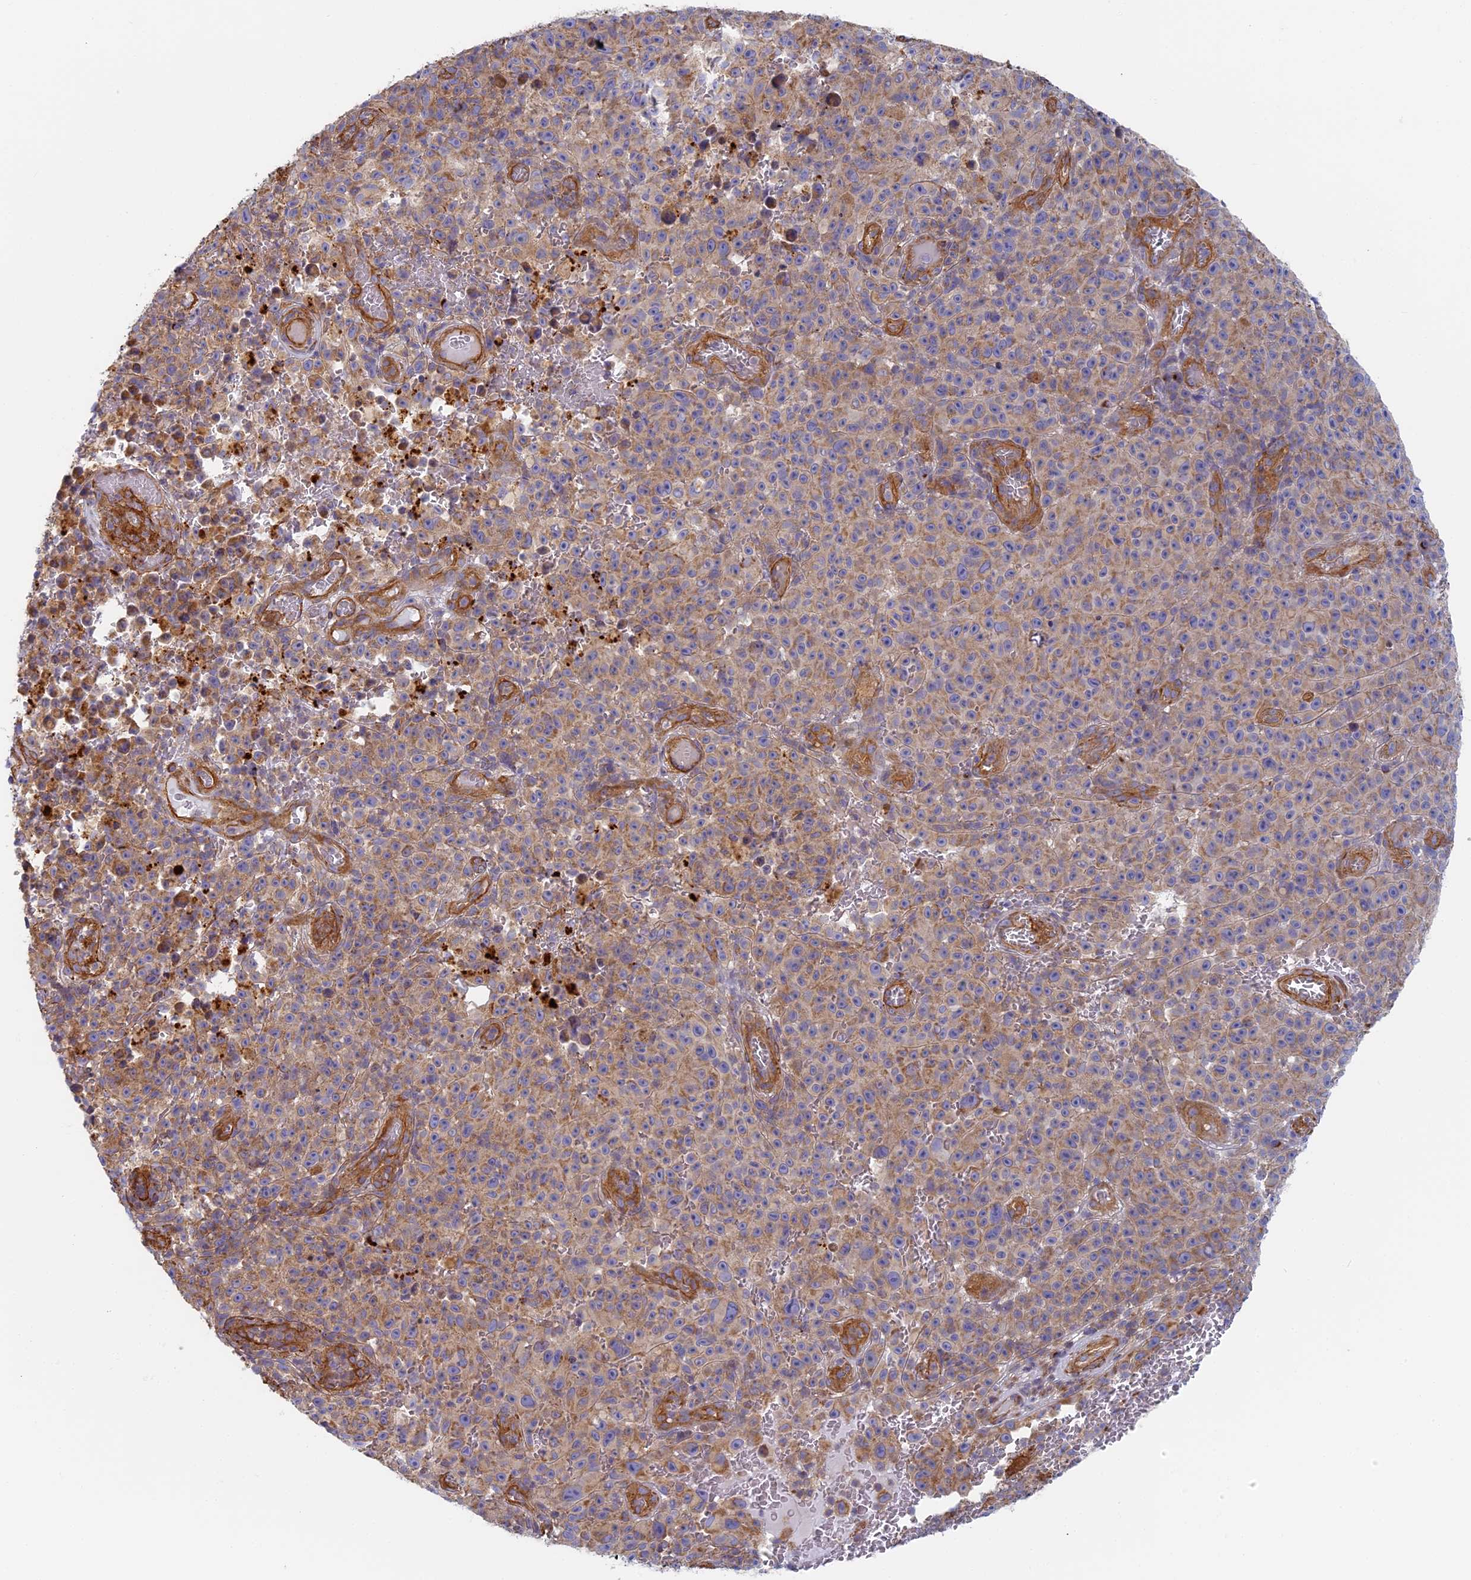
{"staining": {"intensity": "weak", "quantity": ">75%", "location": "cytoplasmic/membranous"}, "tissue": "melanoma", "cell_type": "Tumor cells", "image_type": "cancer", "snomed": [{"axis": "morphology", "description": "Malignant melanoma, NOS"}, {"axis": "topography", "description": "Skin"}], "caption": "Protein analysis of melanoma tissue demonstrates weak cytoplasmic/membranous expression in about >75% of tumor cells. The protein is stained brown, and the nuclei are stained in blue (DAB IHC with brightfield microscopy, high magnification).", "gene": "DDA1", "patient": {"sex": "female", "age": 82}}